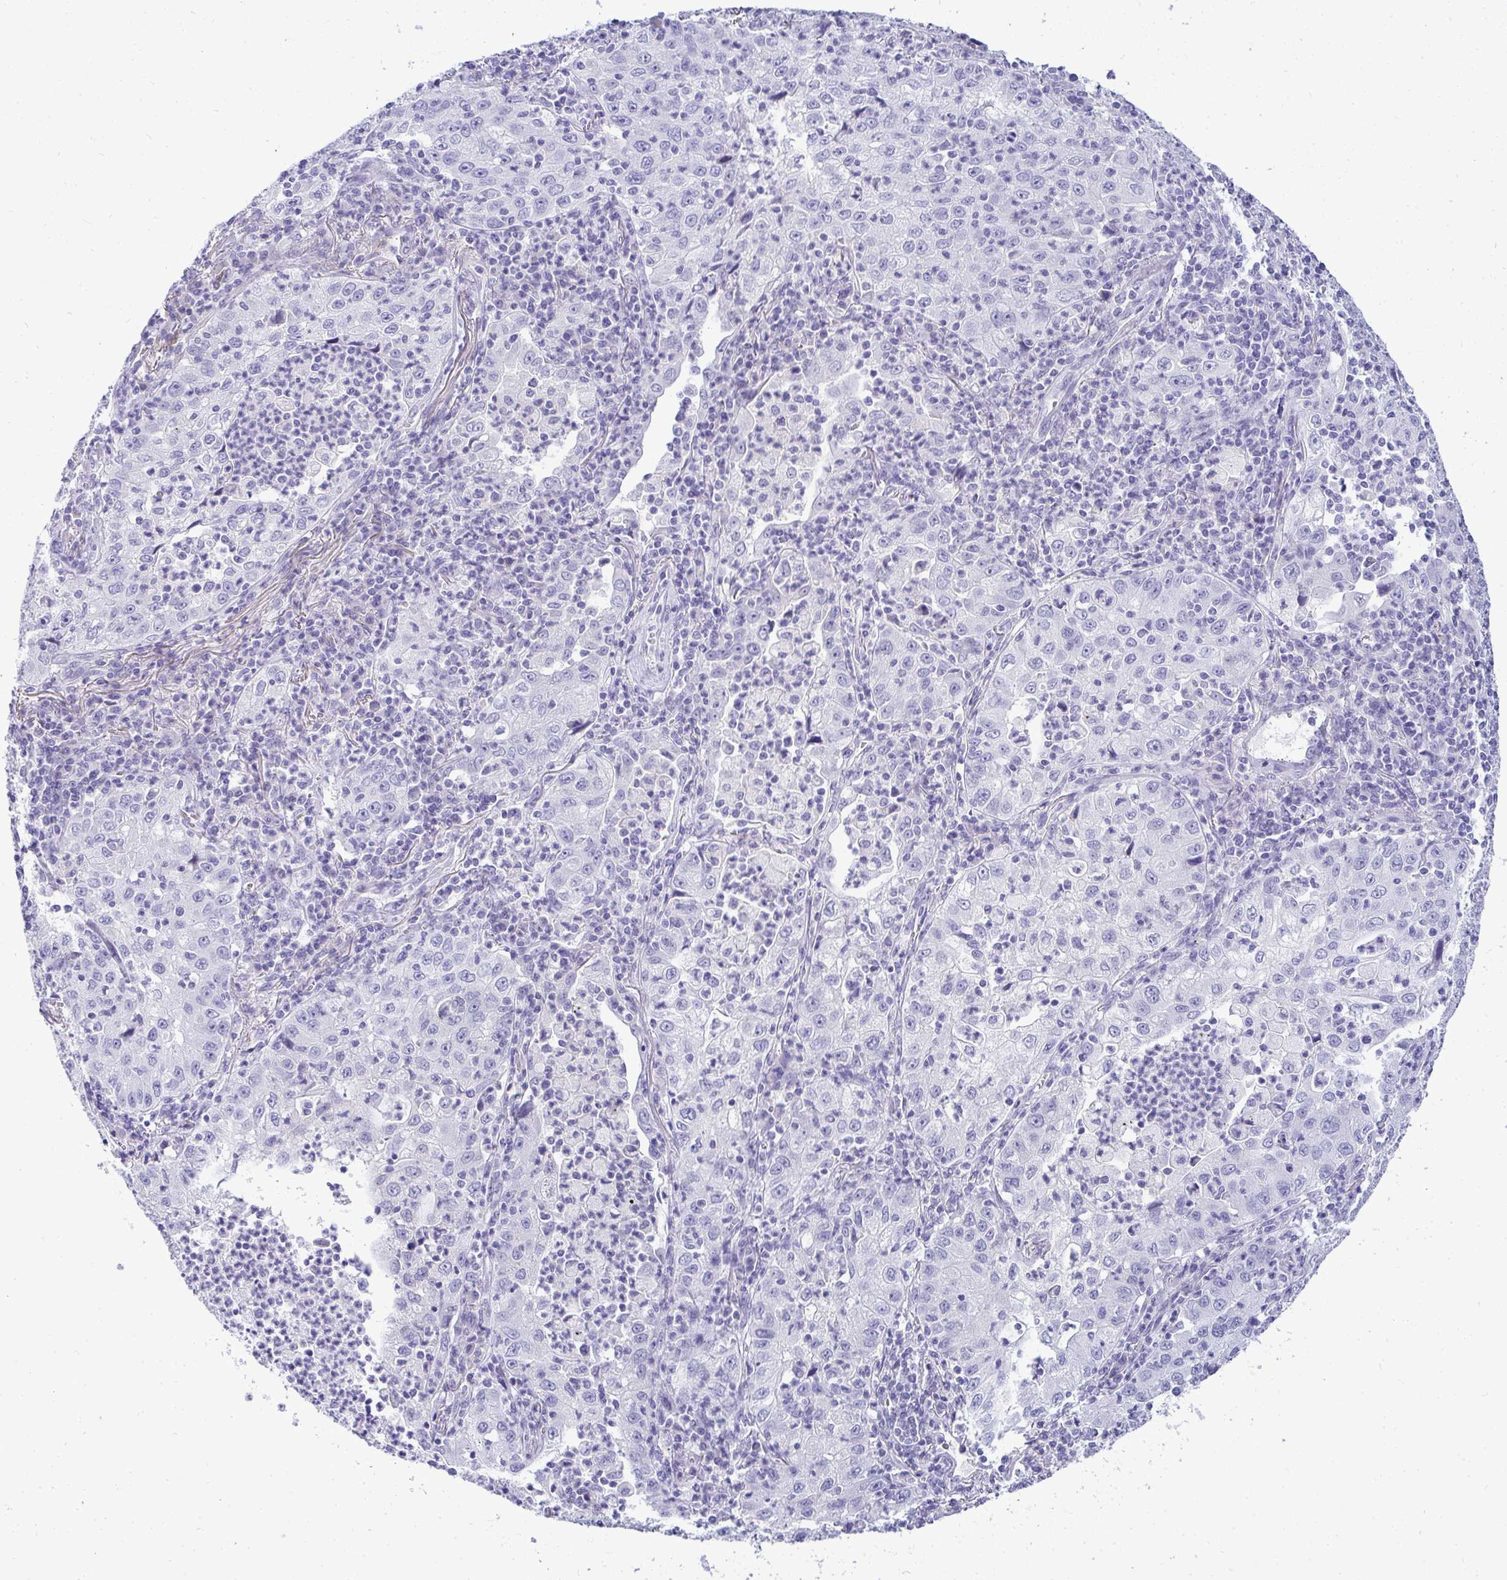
{"staining": {"intensity": "negative", "quantity": "none", "location": "none"}, "tissue": "lung cancer", "cell_type": "Tumor cells", "image_type": "cancer", "snomed": [{"axis": "morphology", "description": "Squamous cell carcinoma, NOS"}, {"axis": "topography", "description": "Lung"}], "caption": "DAB (3,3'-diaminobenzidine) immunohistochemical staining of lung cancer (squamous cell carcinoma) demonstrates no significant expression in tumor cells.", "gene": "HSPB6", "patient": {"sex": "male", "age": 71}}